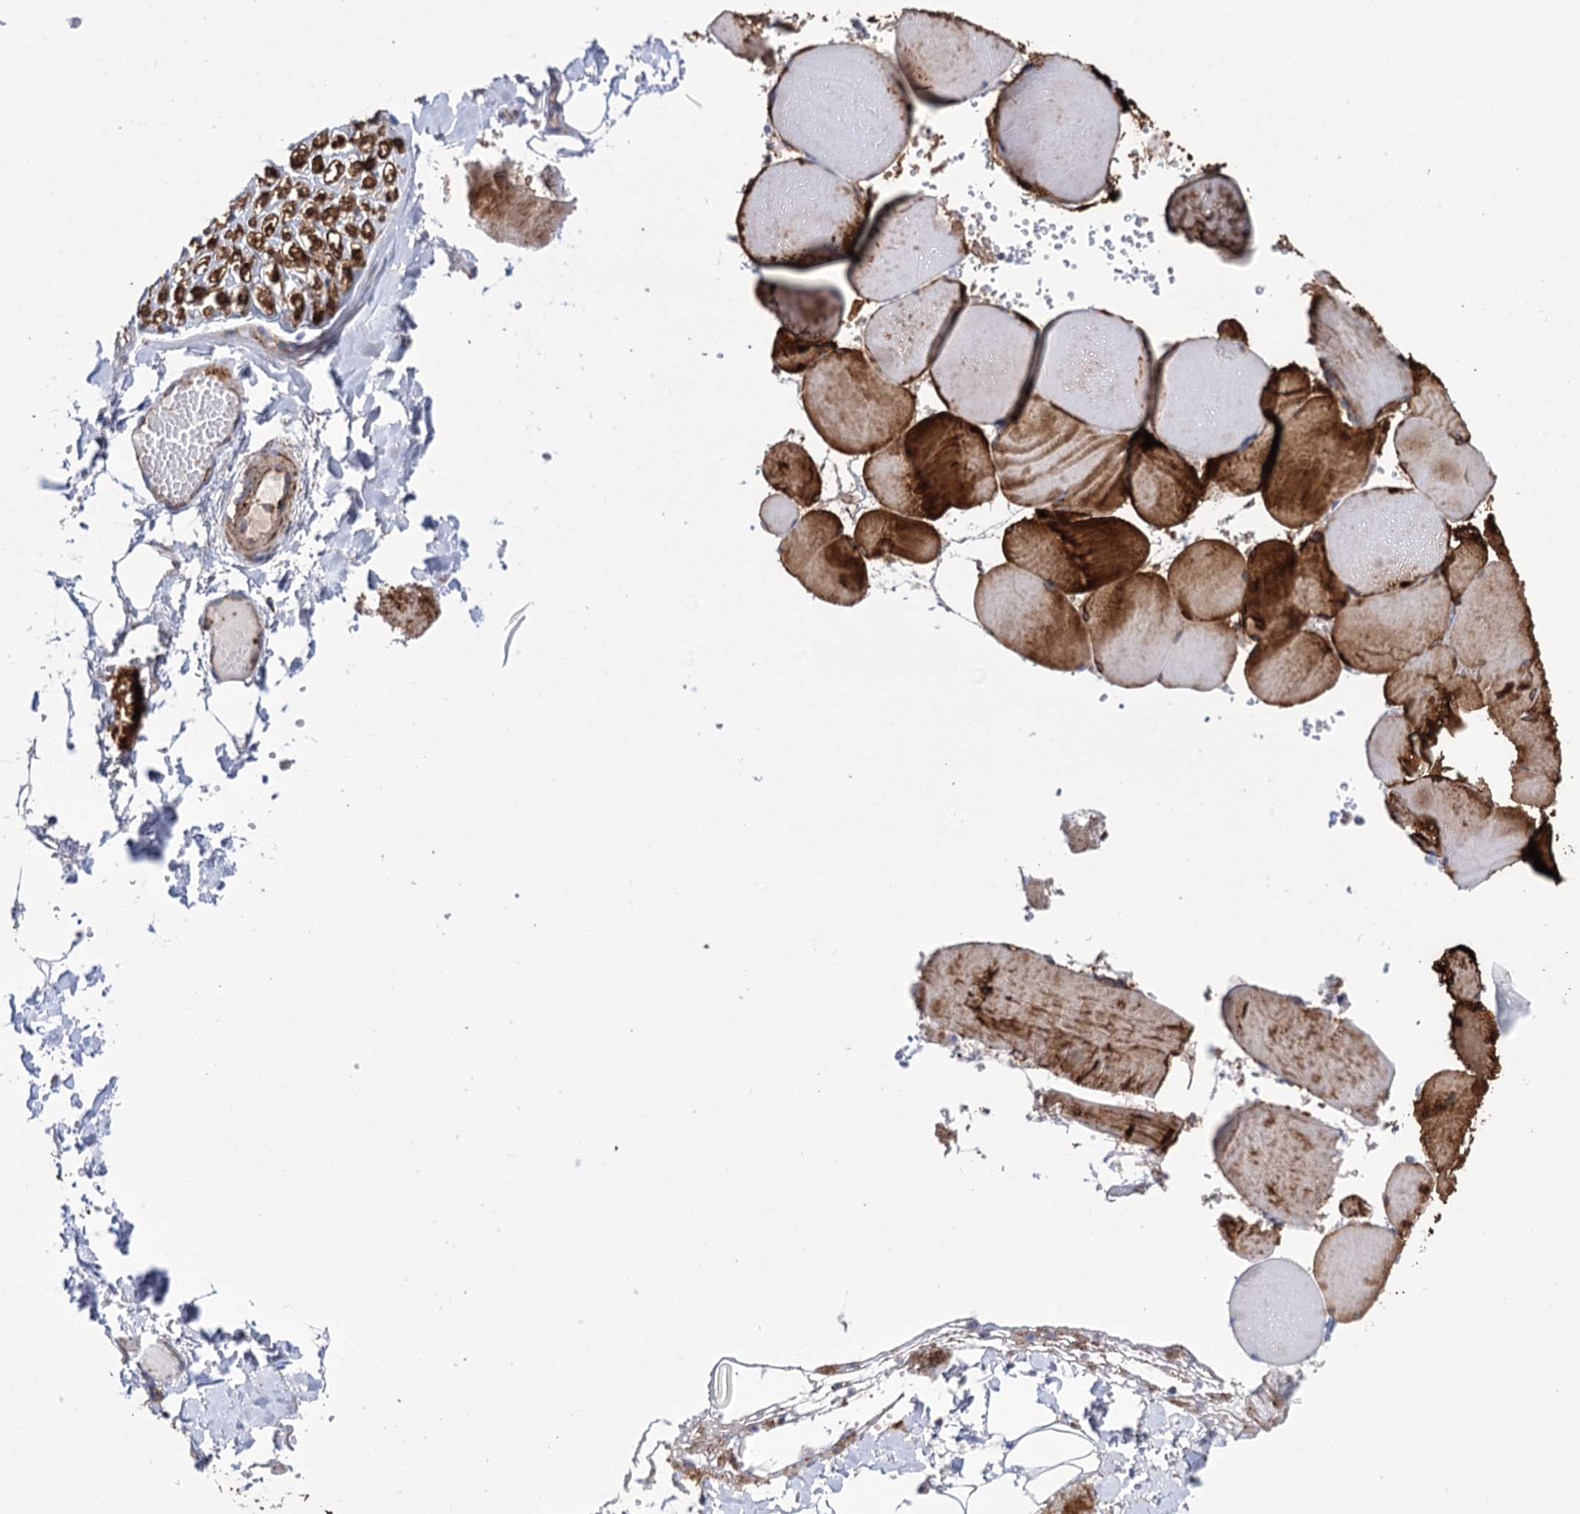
{"staining": {"intensity": "negative", "quantity": "none", "location": "none"}, "tissue": "adipose tissue", "cell_type": "Adipocytes", "image_type": "normal", "snomed": [{"axis": "morphology", "description": "Normal tissue, NOS"}, {"axis": "topography", "description": "Skeletal muscle"}, {"axis": "topography", "description": "Peripheral nerve tissue"}], "caption": "IHC of unremarkable human adipose tissue exhibits no expression in adipocytes. (Stains: DAB (3,3'-diaminobenzidine) immunohistochemistry (IHC) with hematoxylin counter stain, Microscopy: brightfield microscopy at high magnification).", "gene": "SUCLA2", "patient": {"sex": "female", "age": 55}}